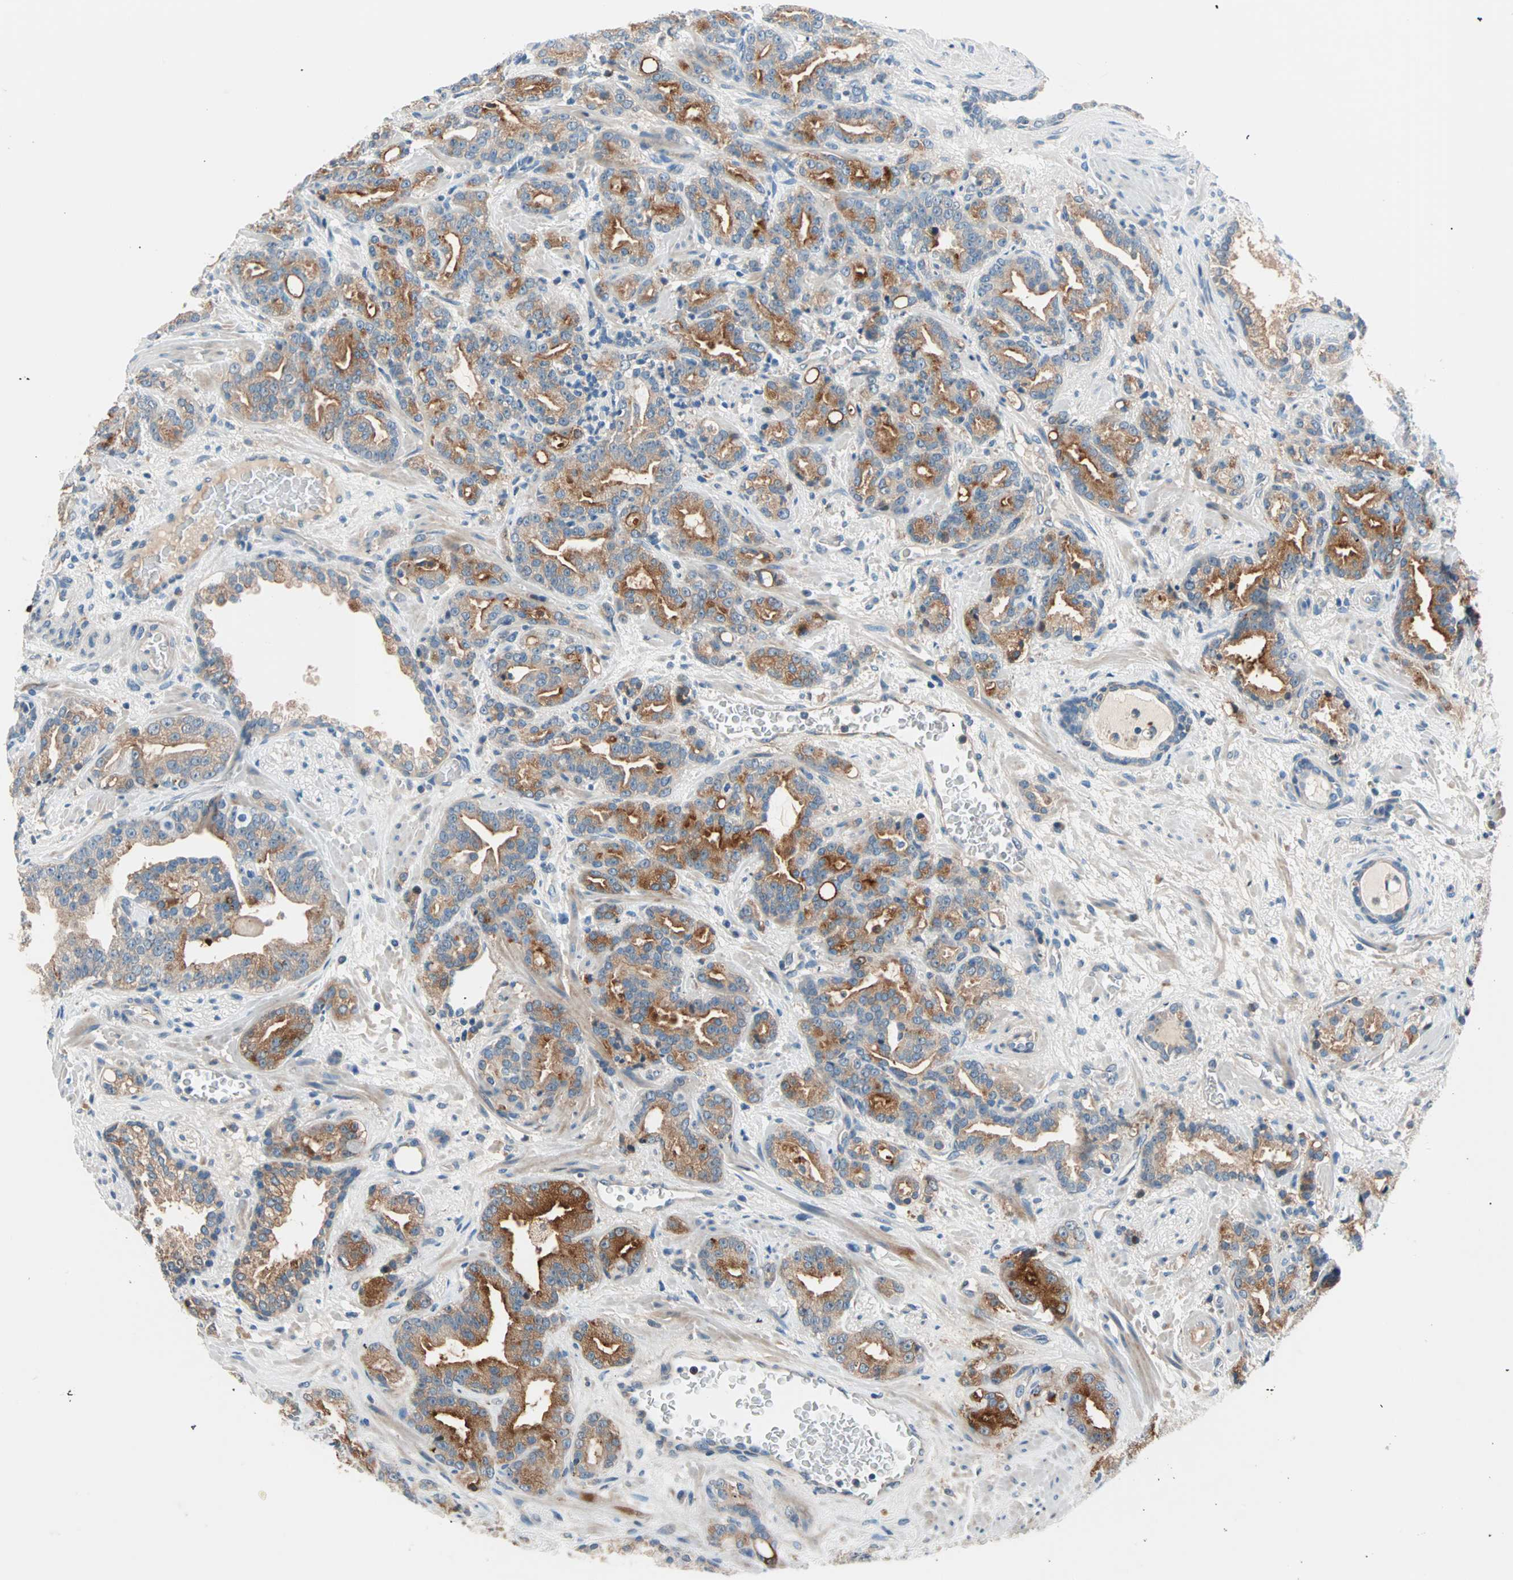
{"staining": {"intensity": "strong", "quantity": "25%-75%", "location": "cytoplasmic/membranous"}, "tissue": "prostate cancer", "cell_type": "Tumor cells", "image_type": "cancer", "snomed": [{"axis": "morphology", "description": "Adenocarcinoma, Low grade"}, {"axis": "topography", "description": "Prostate"}], "caption": "Immunohistochemistry staining of adenocarcinoma (low-grade) (prostate), which reveals high levels of strong cytoplasmic/membranous expression in approximately 25%-75% of tumor cells indicating strong cytoplasmic/membranous protein expression. The staining was performed using DAB (brown) for protein detection and nuclei were counterstained in hematoxylin (blue).", "gene": "TMEM163", "patient": {"sex": "male", "age": 63}}